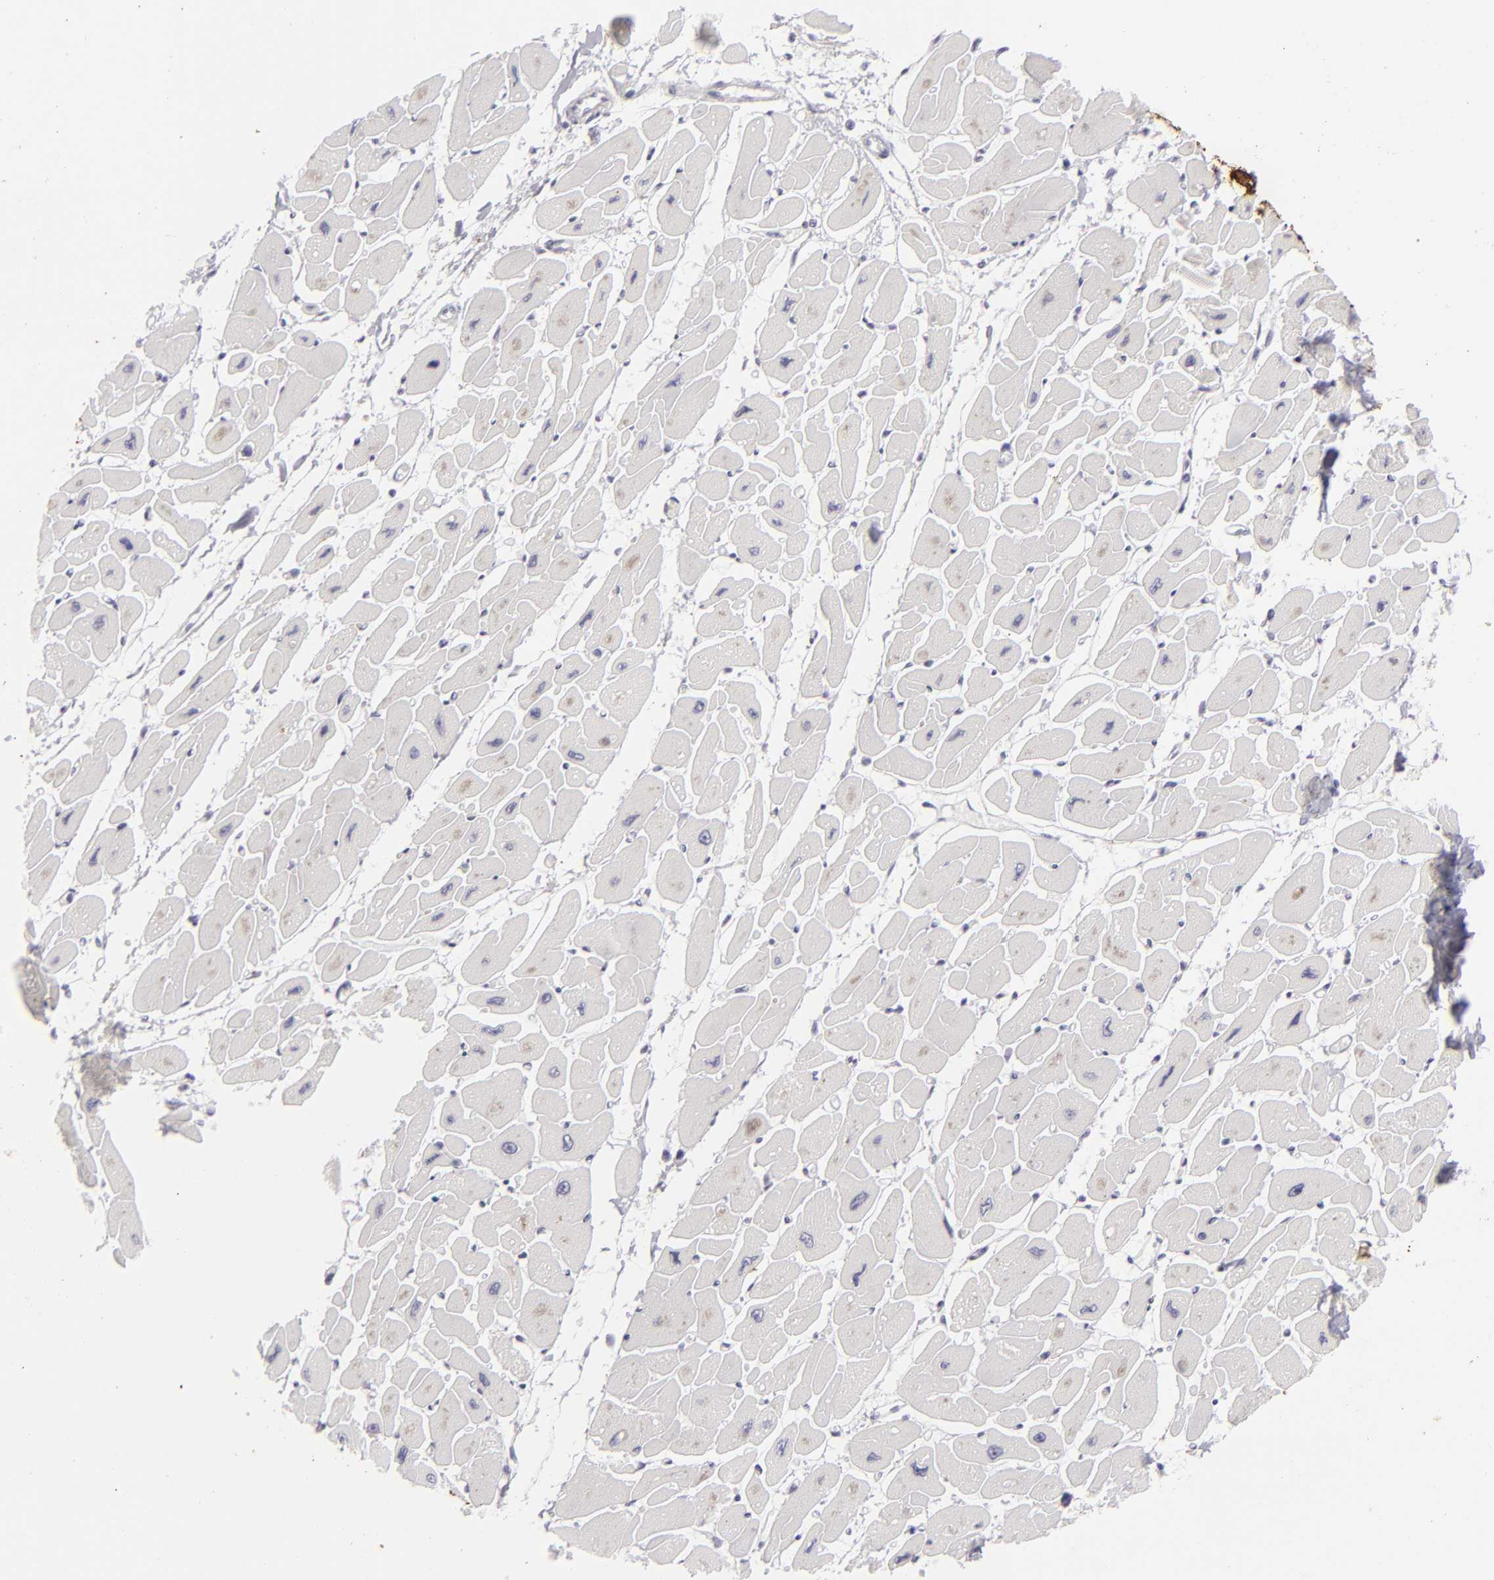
{"staining": {"intensity": "negative", "quantity": "none", "location": "none"}, "tissue": "heart muscle", "cell_type": "Cardiomyocytes", "image_type": "normal", "snomed": [{"axis": "morphology", "description": "Normal tissue, NOS"}, {"axis": "topography", "description": "Heart"}], "caption": "An IHC micrograph of normal heart muscle is shown. There is no staining in cardiomyocytes of heart muscle. Brightfield microscopy of immunohistochemistry stained with DAB (brown) and hematoxylin (blue), captured at high magnification.", "gene": "KRT1", "patient": {"sex": "female", "age": 54}}